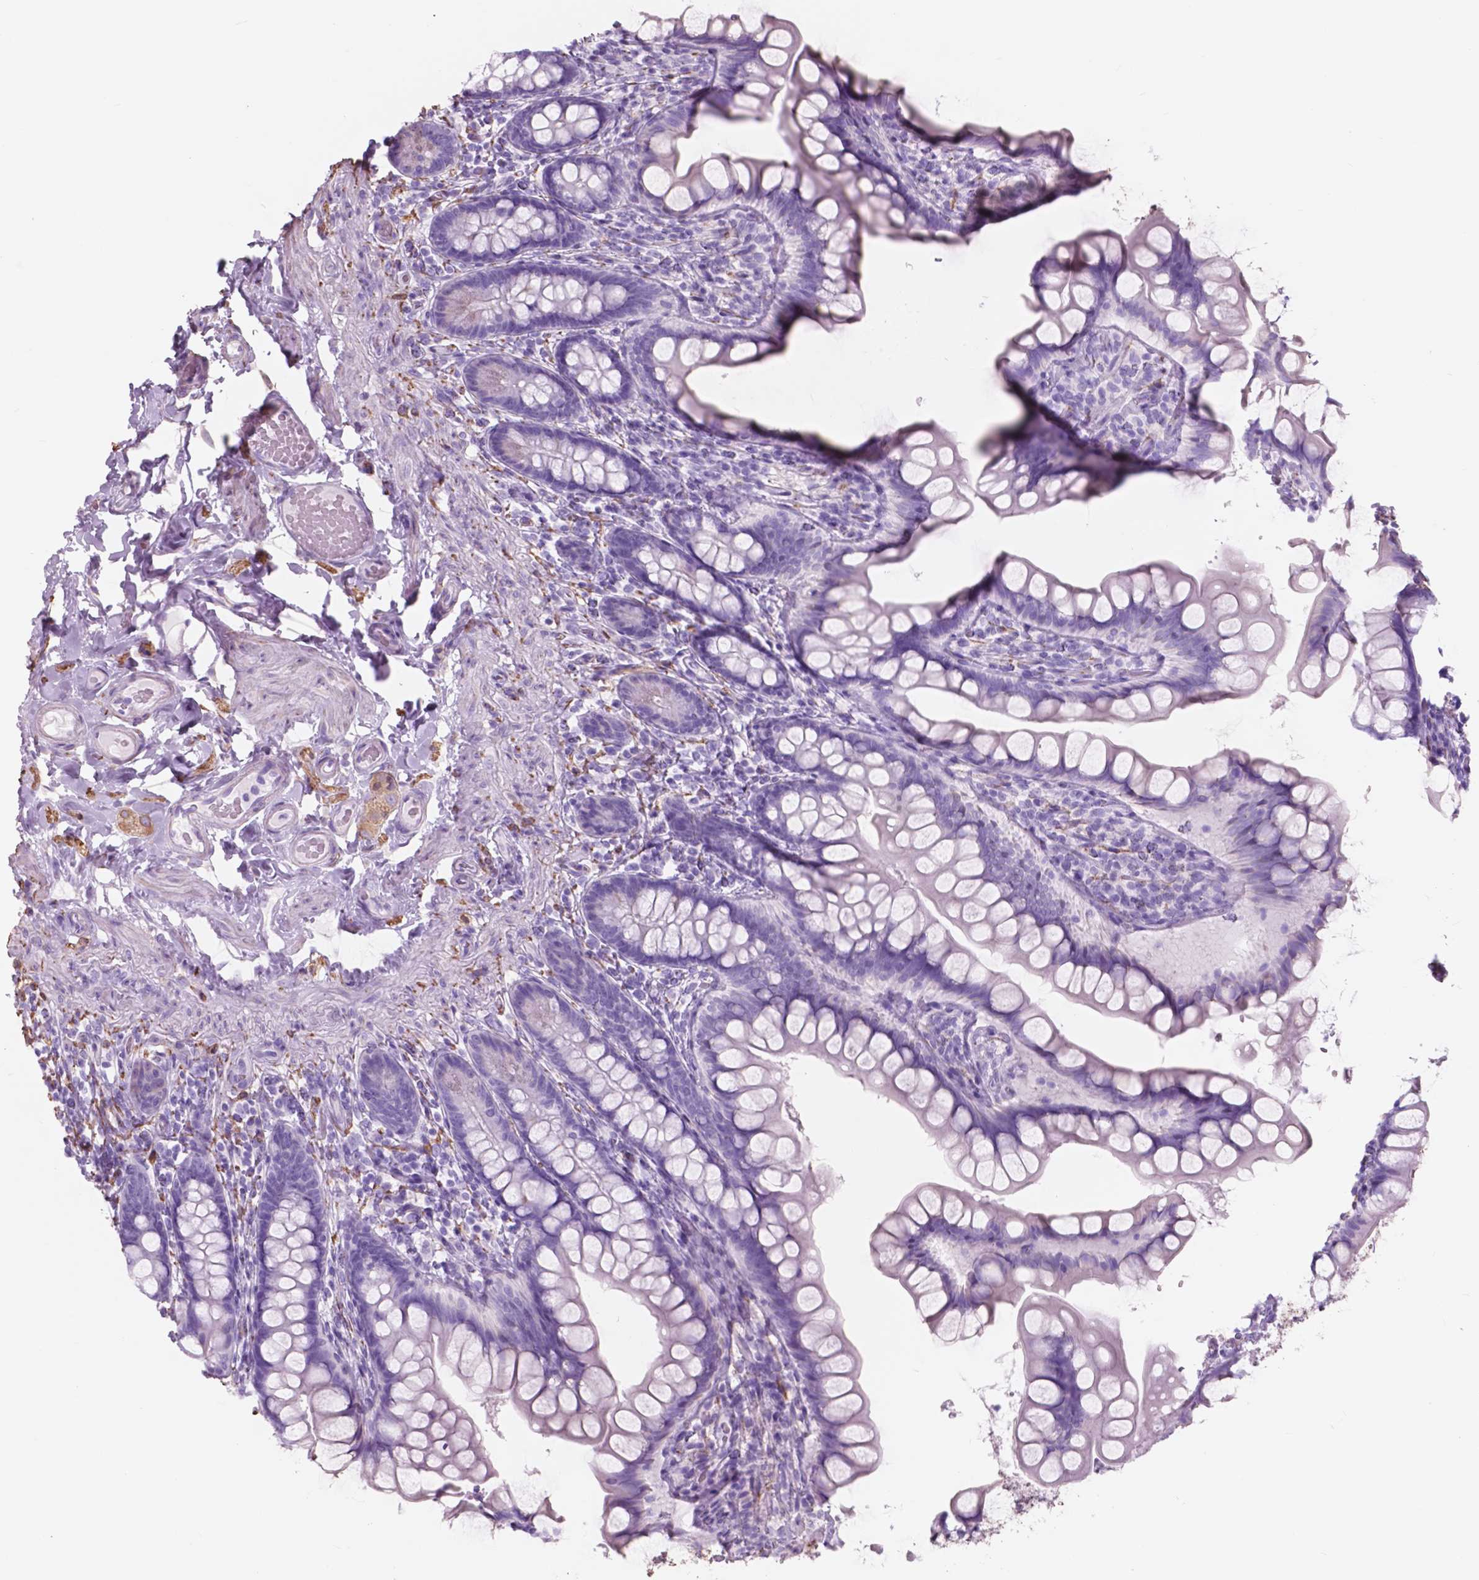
{"staining": {"intensity": "negative", "quantity": "none", "location": "none"}, "tissue": "small intestine", "cell_type": "Glandular cells", "image_type": "normal", "snomed": [{"axis": "morphology", "description": "Normal tissue, NOS"}, {"axis": "topography", "description": "Small intestine"}], "caption": "Histopathology image shows no significant protein staining in glandular cells of normal small intestine. The staining was performed using DAB (3,3'-diaminobenzidine) to visualize the protein expression in brown, while the nuclei were stained in blue with hematoxylin (Magnification: 20x).", "gene": "FXYD2", "patient": {"sex": "male", "age": 70}}